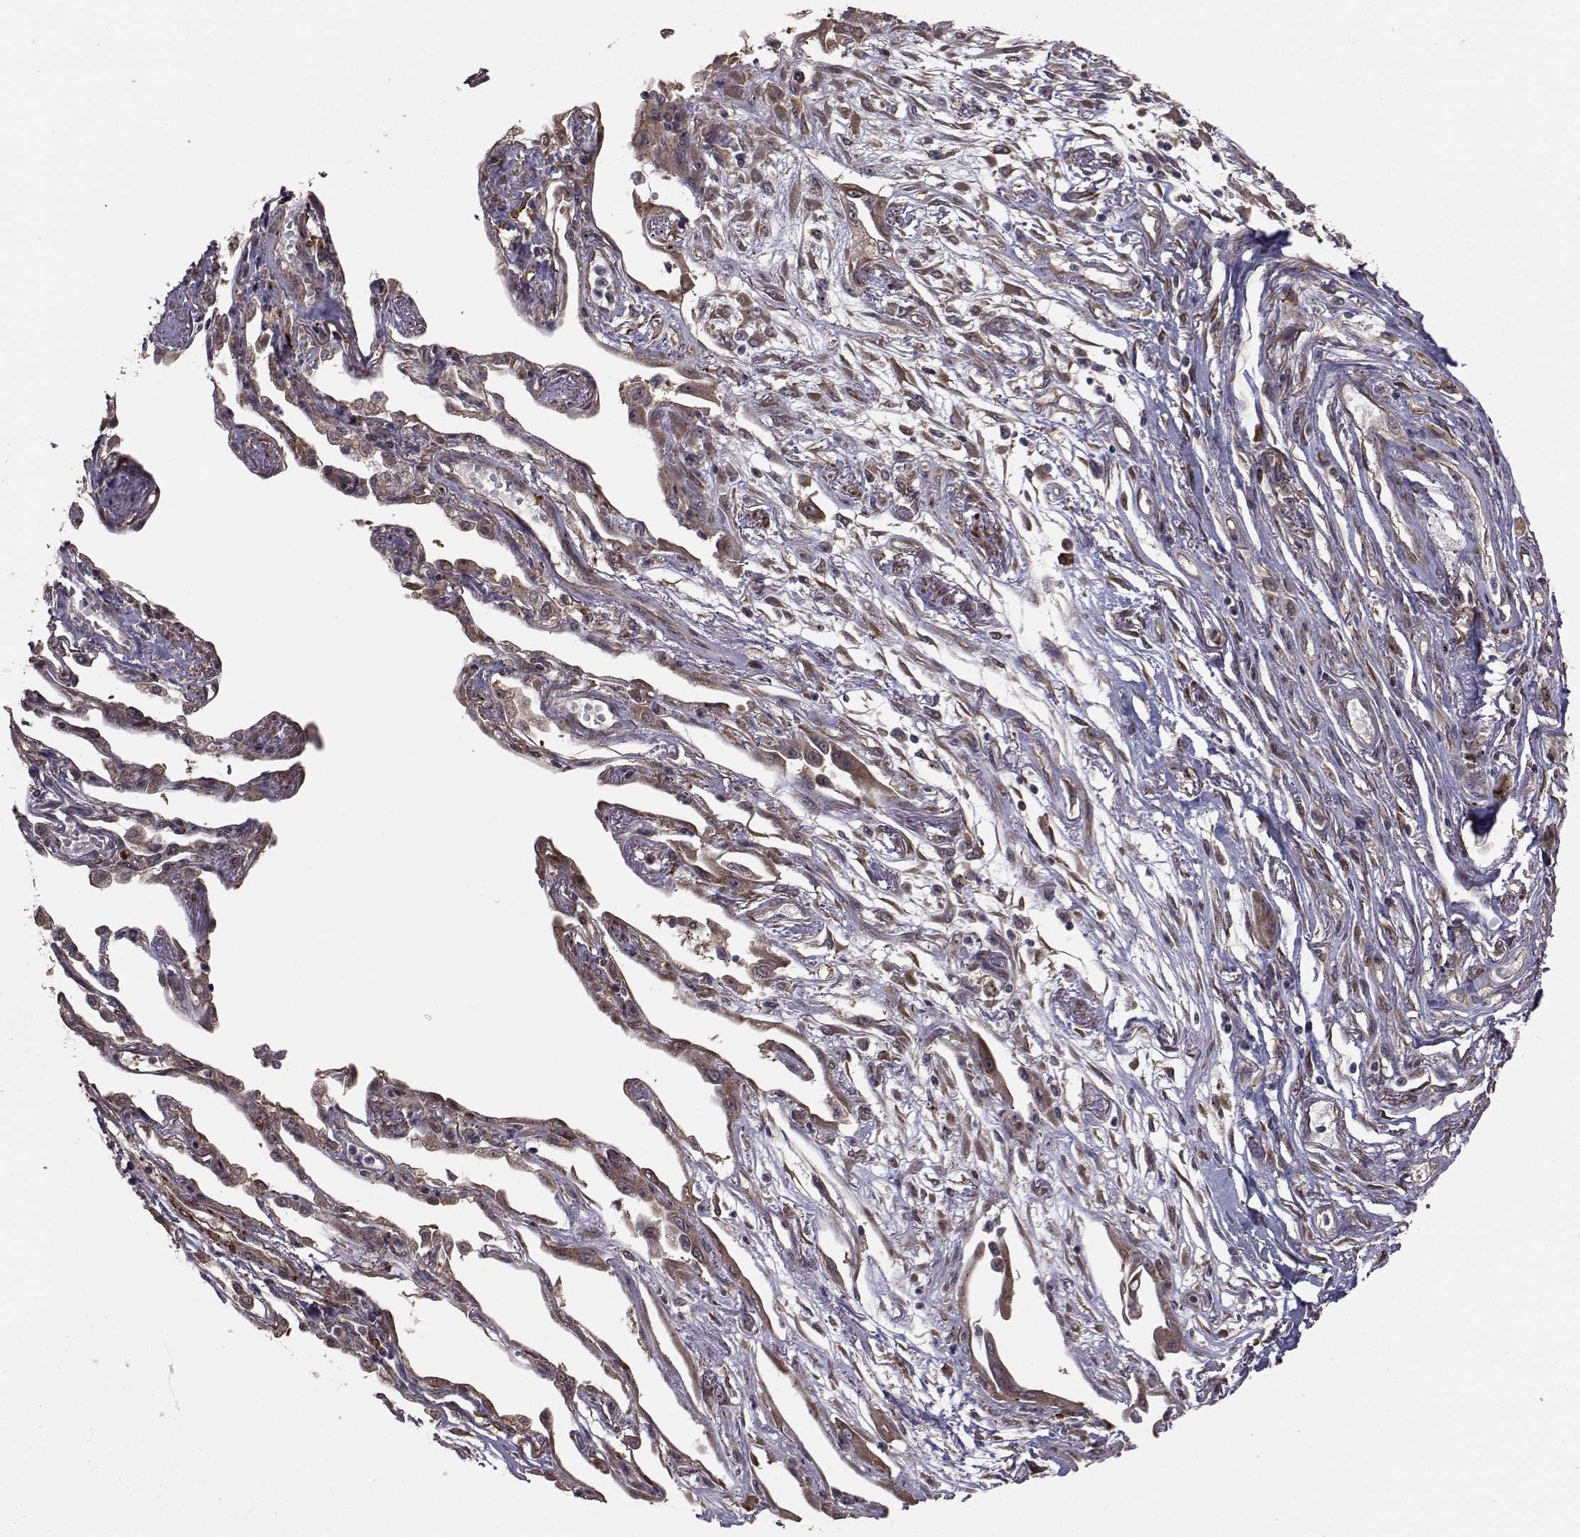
{"staining": {"intensity": "negative", "quantity": "none", "location": "none"}, "tissue": "lung cancer", "cell_type": "Tumor cells", "image_type": "cancer", "snomed": [{"axis": "morphology", "description": "Squamous cell carcinoma, NOS"}, {"axis": "topography", "description": "Lung"}], "caption": "High magnification brightfield microscopy of lung cancer (squamous cell carcinoma) stained with DAB (brown) and counterstained with hematoxylin (blue): tumor cells show no significant expression.", "gene": "TRIP10", "patient": {"sex": "male", "age": 73}}